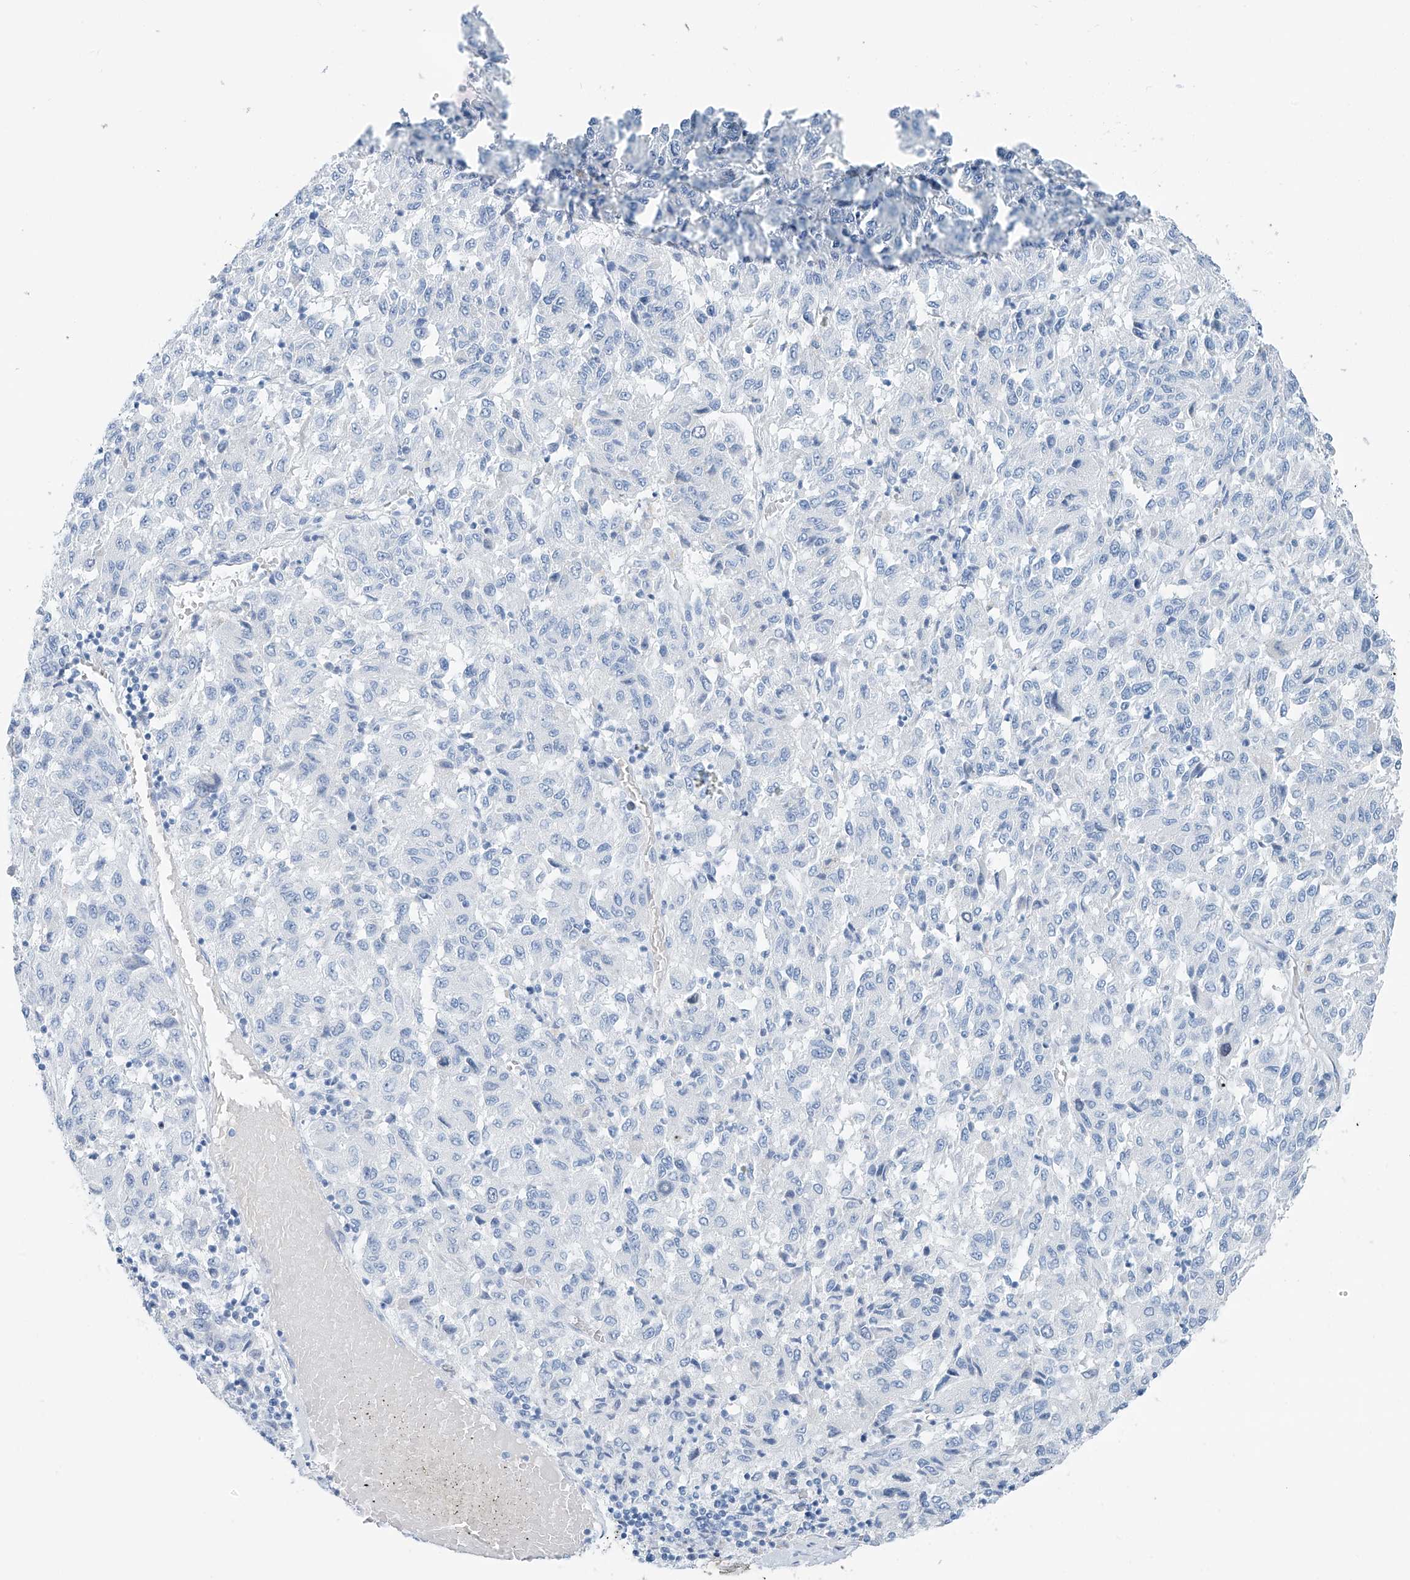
{"staining": {"intensity": "negative", "quantity": "none", "location": "none"}, "tissue": "melanoma", "cell_type": "Tumor cells", "image_type": "cancer", "snomed": [{"axis": "morphology", "description": "Malignant melanoma, Metastatic site"}, {"axis": "topography", "description": "Lung"}], "caption": "This is an immunohistochemistry (IHC) micrograph of human melanoma. There is no expression in tumor cells.", "gene": "SGO2", "patient": {"sex": "male", "age": 64}}